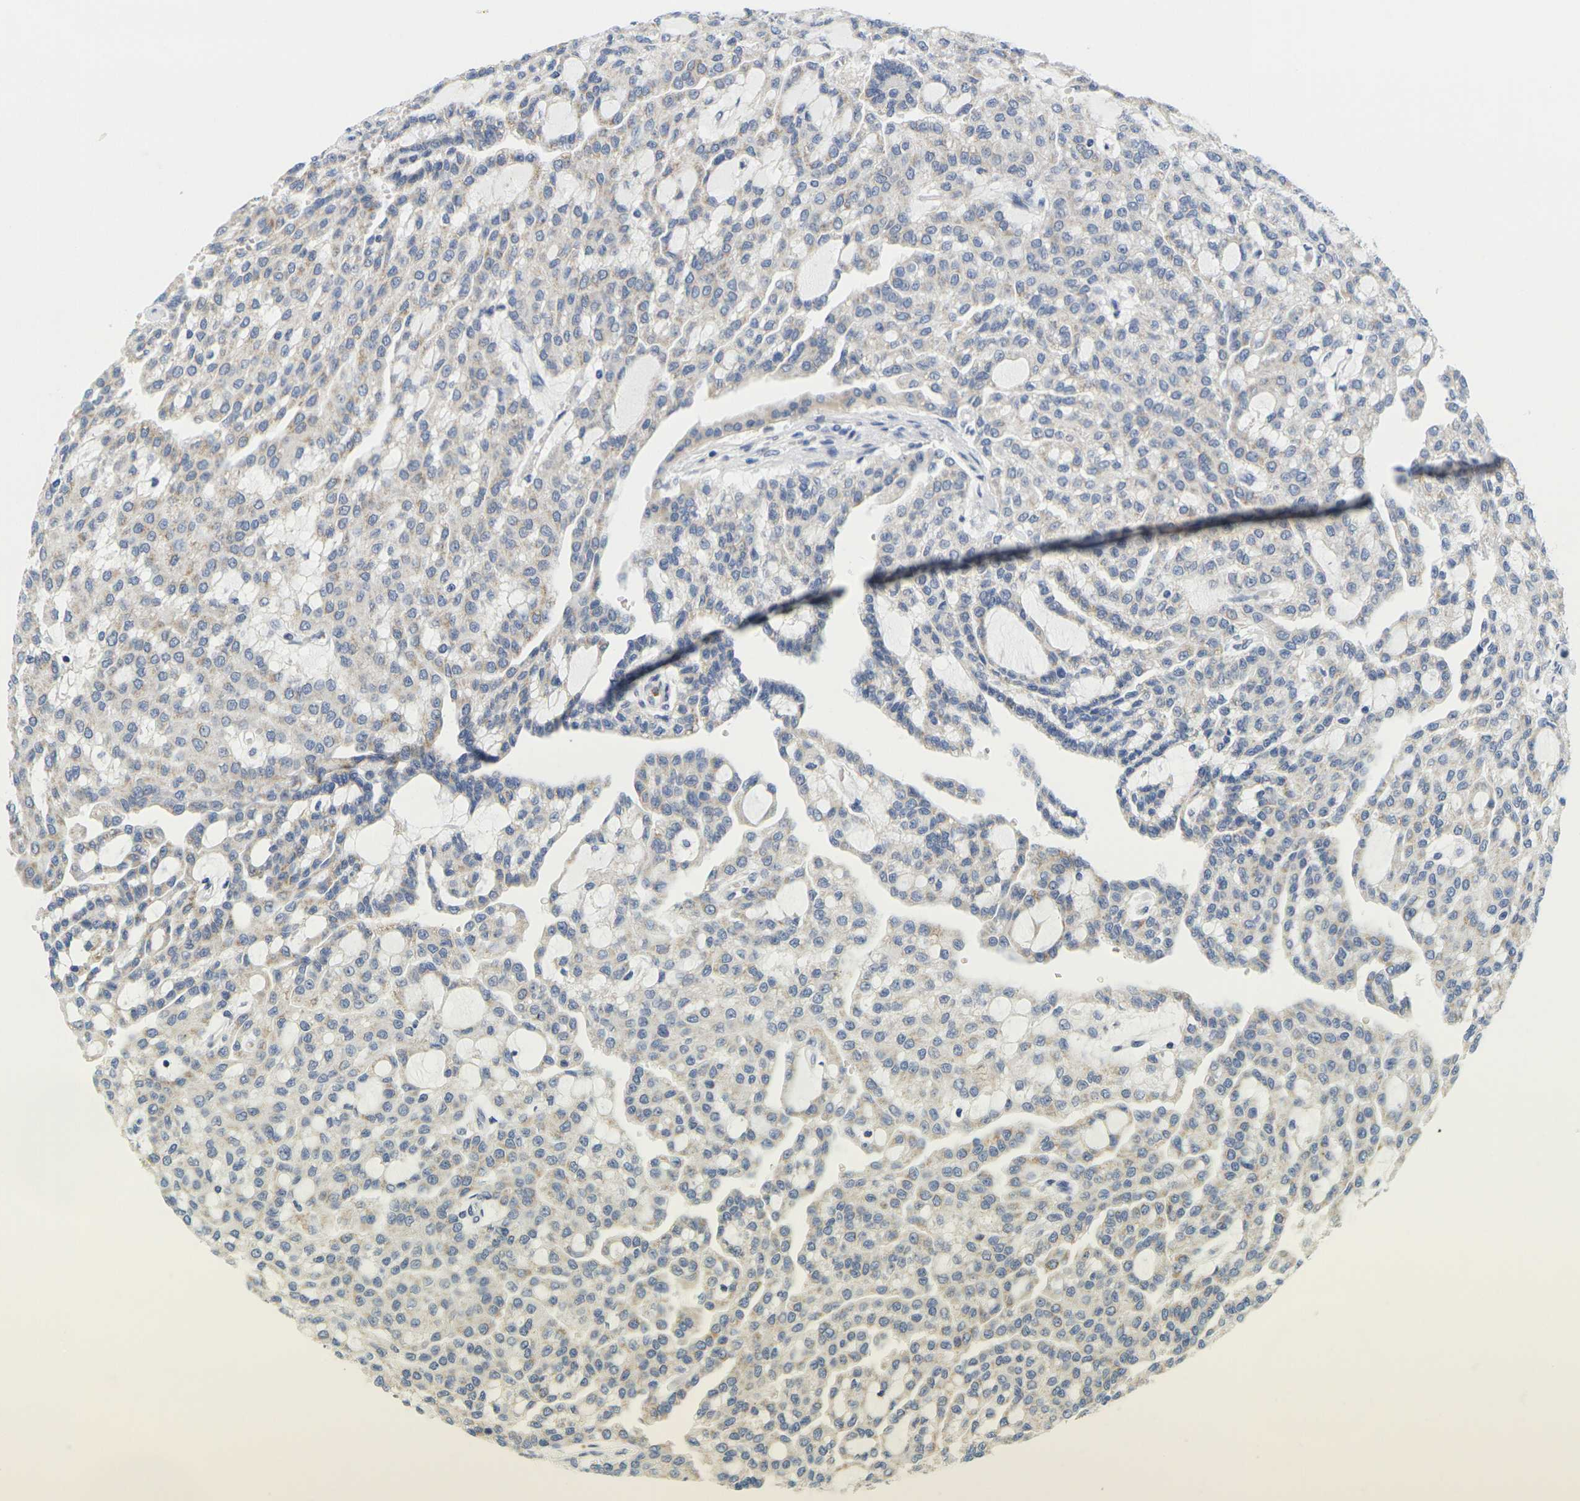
{"staining": {"intensity": "weak", "quantity": "<25%", "location": "cytoplasmic/membranous"}, "tissue": "renal cancer", "cell_type": "Tumor cells", "image_type": "cancer", "snomed": [{"axis": "morphology", "description": "Adenocarcinoma, NOS"}, {"axis": "topography", "description": "Kidney"}], "caption": "A high-resolution image shows immunohistochemistry (IHC) staining of renal adenocarcinoma, which displays no significant positivity in tumor cells.", "gene": "KLK5", "patient": {"sex": "male", "age": 63}}